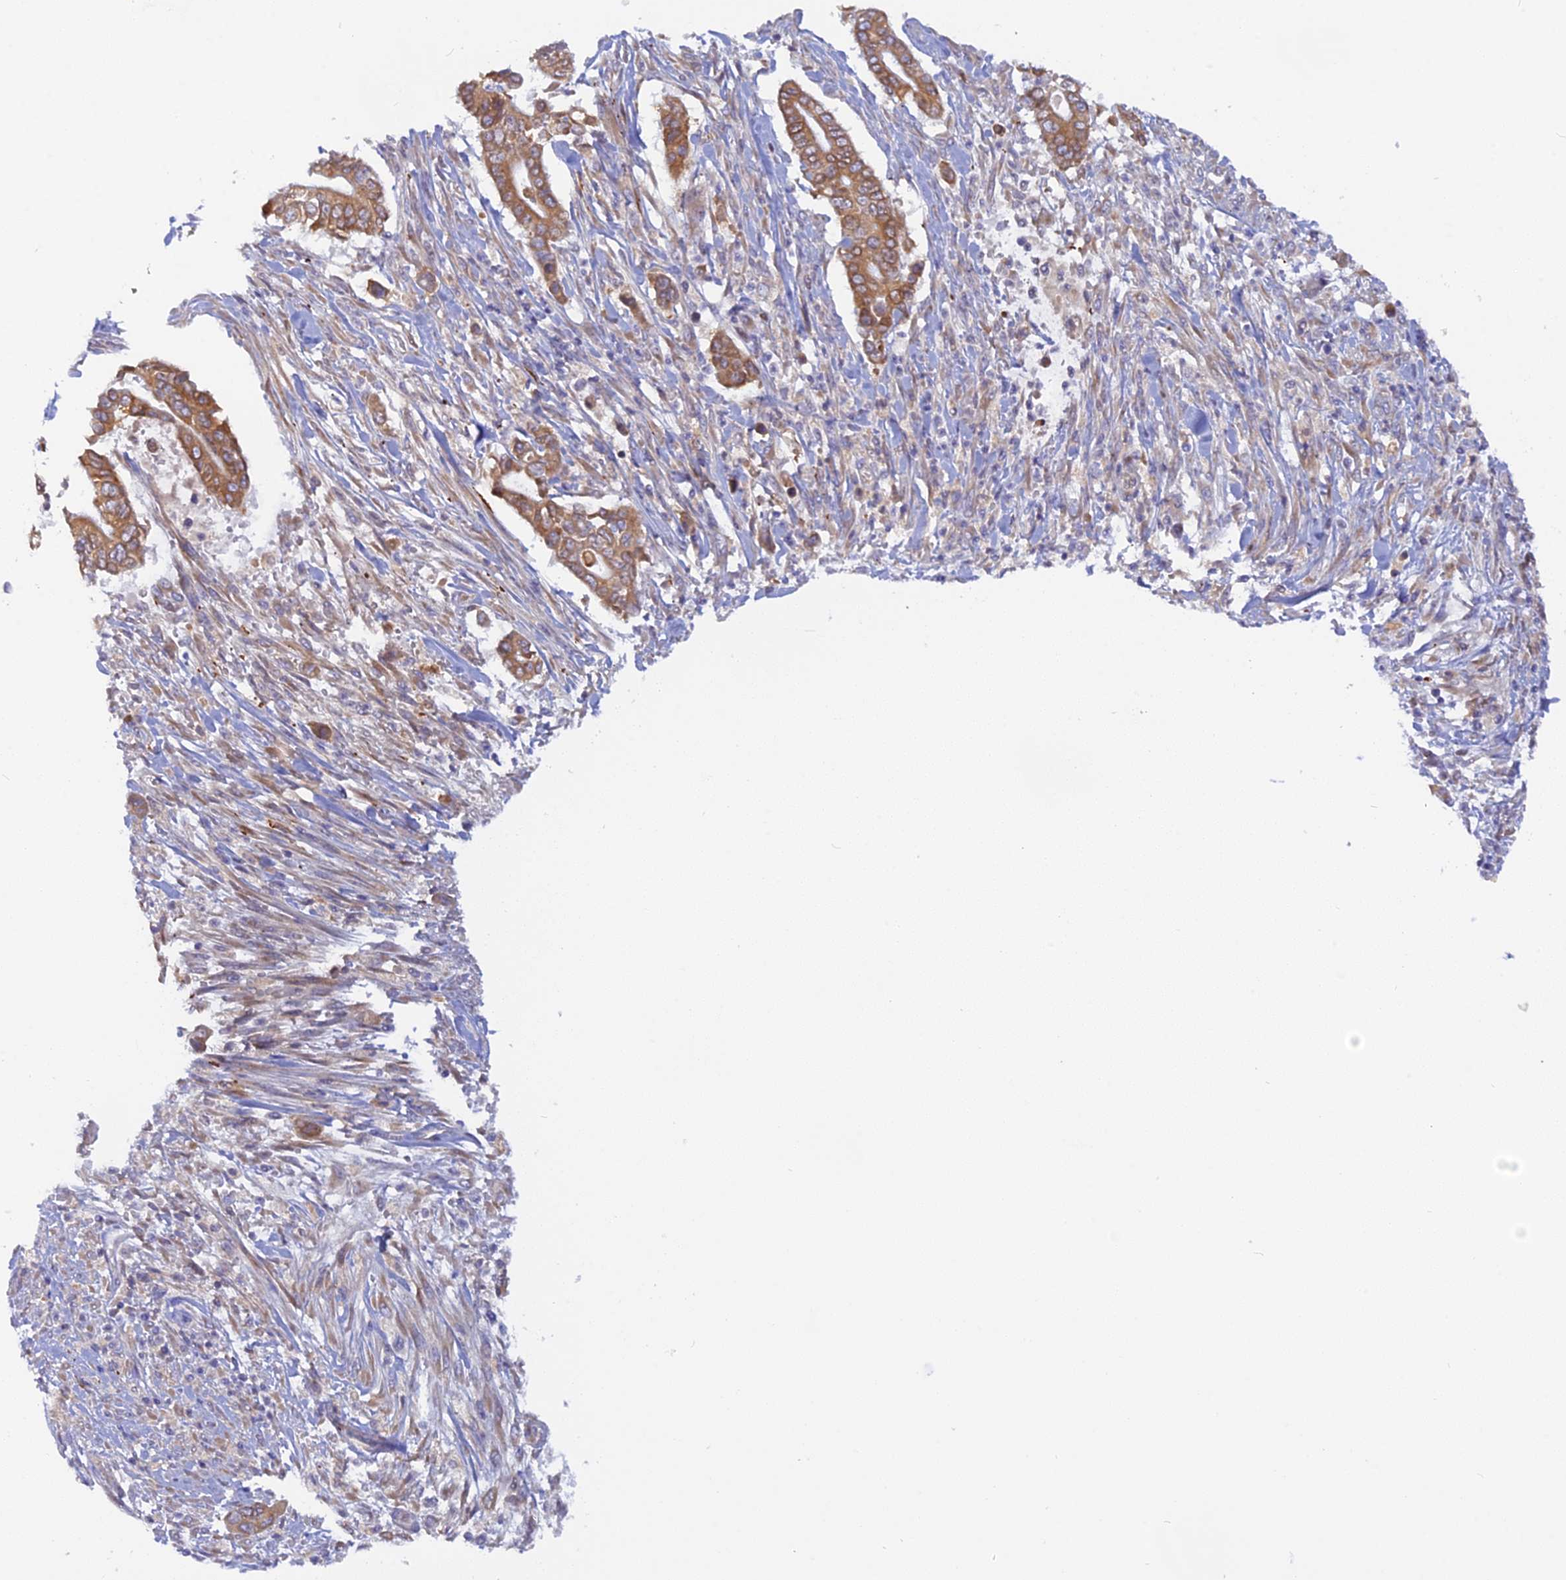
{"staining": {"intensity": "moderate", "quantity": ">75%", "location": "cytoplasmic/membranous"}, "tissue": "pancreatic cancer", "cell_type": "Tumor cells", "image_type": "cancer", "snomed": [{"axis": "morphology", "description": "Adenocarcinoma, NOS"}, {"axis": "topography", "description": "Pancreas"}], "caption": "An image of human pancreatic cancer stained for a protein displays moderate cytoplasmic/membranous brown staining in tumor cells. (Stains: DAB in brown, nuclei in blue, Microscopy: brightfield microscopy at high magnification).", "gene": "TLCD1", "patient": {"sex": "male", "age": 68}}